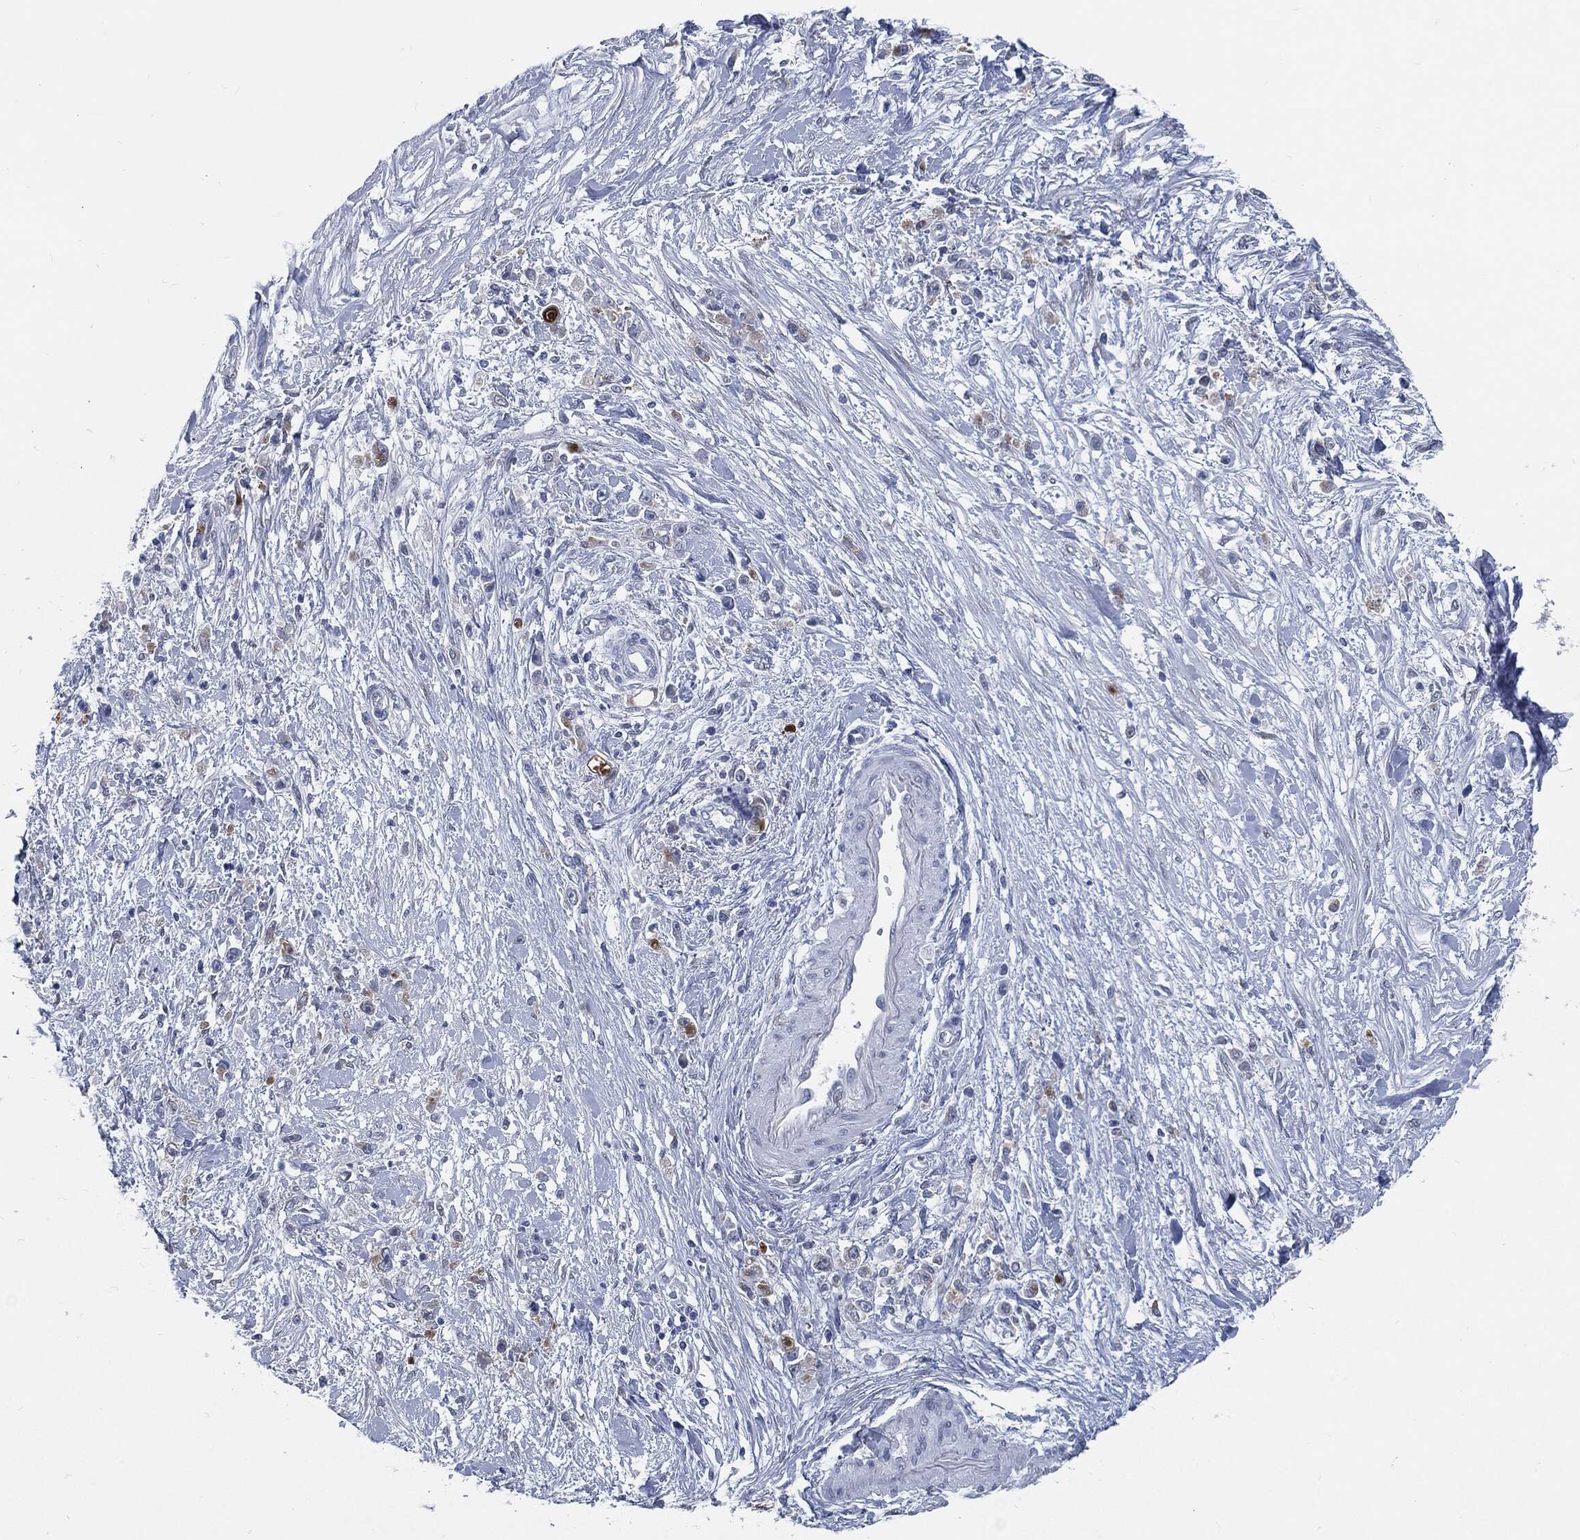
{"staining": {"intensity": "negative", "quantity": "none", "location": "none"}, "tissue": "stomach cancer", "cell_type": "Tumor cells", "image_type": "cancer", "snomed": [{"axis": "morphology", "description": "Adenocarcinoma, NOS"}, {"axis": "topography", "description": "Stomach"}], "caption": "Image shows no protein expression in tumor cells of adenocarcinoma (stomach) tissue. Brightfield microscopy of immunohistochemistry (IHC) stained with DAB (brown) and hematoxylin (blue), captured at high magnification.", "gene": "PROM1", "patient": {"sex": "female", "age": 59}}